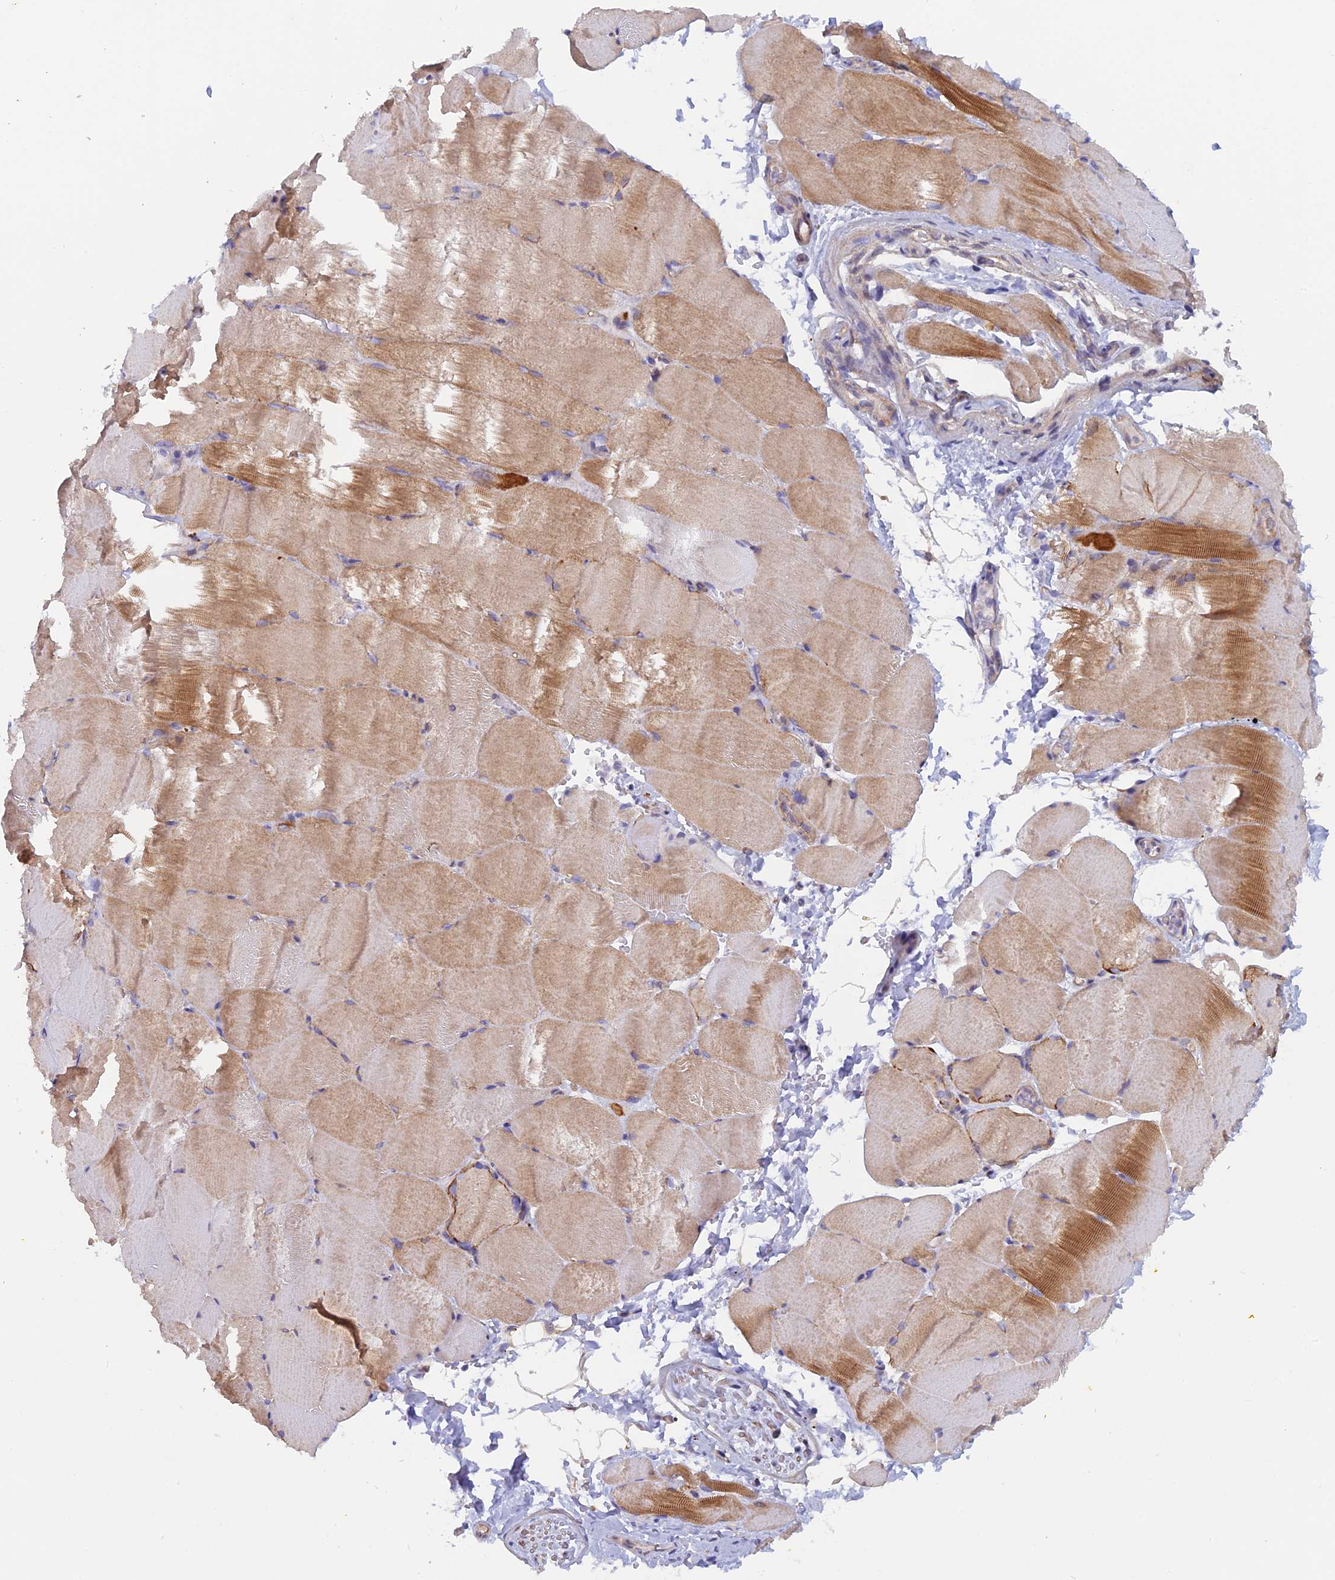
{"staining": {"intensity": "moderate", "quantity": "25%-75%", "location": "cytoplasmic/membranous"}, "tissue": "skeletal muscle", "cell_type": "Myocytes", "image_type": "normal", "snomed": [{"axis": "morphology", "description": "Normal tissue, NOS"}, {"axis": "topography", "description": "Skeletal muscle"}, {"axis": "topography", "description": "Parathyroid gland"}], "caption": "Skeletal muscle stained with immunohistochemistry (IHC) reveals moderate cytoplasmic/membranous expression in approximately 25%-75% of myocytes. Nuclei are stained in blue.", "gene": "FZR1", "patient": {"sex": "female", "age": 37}}